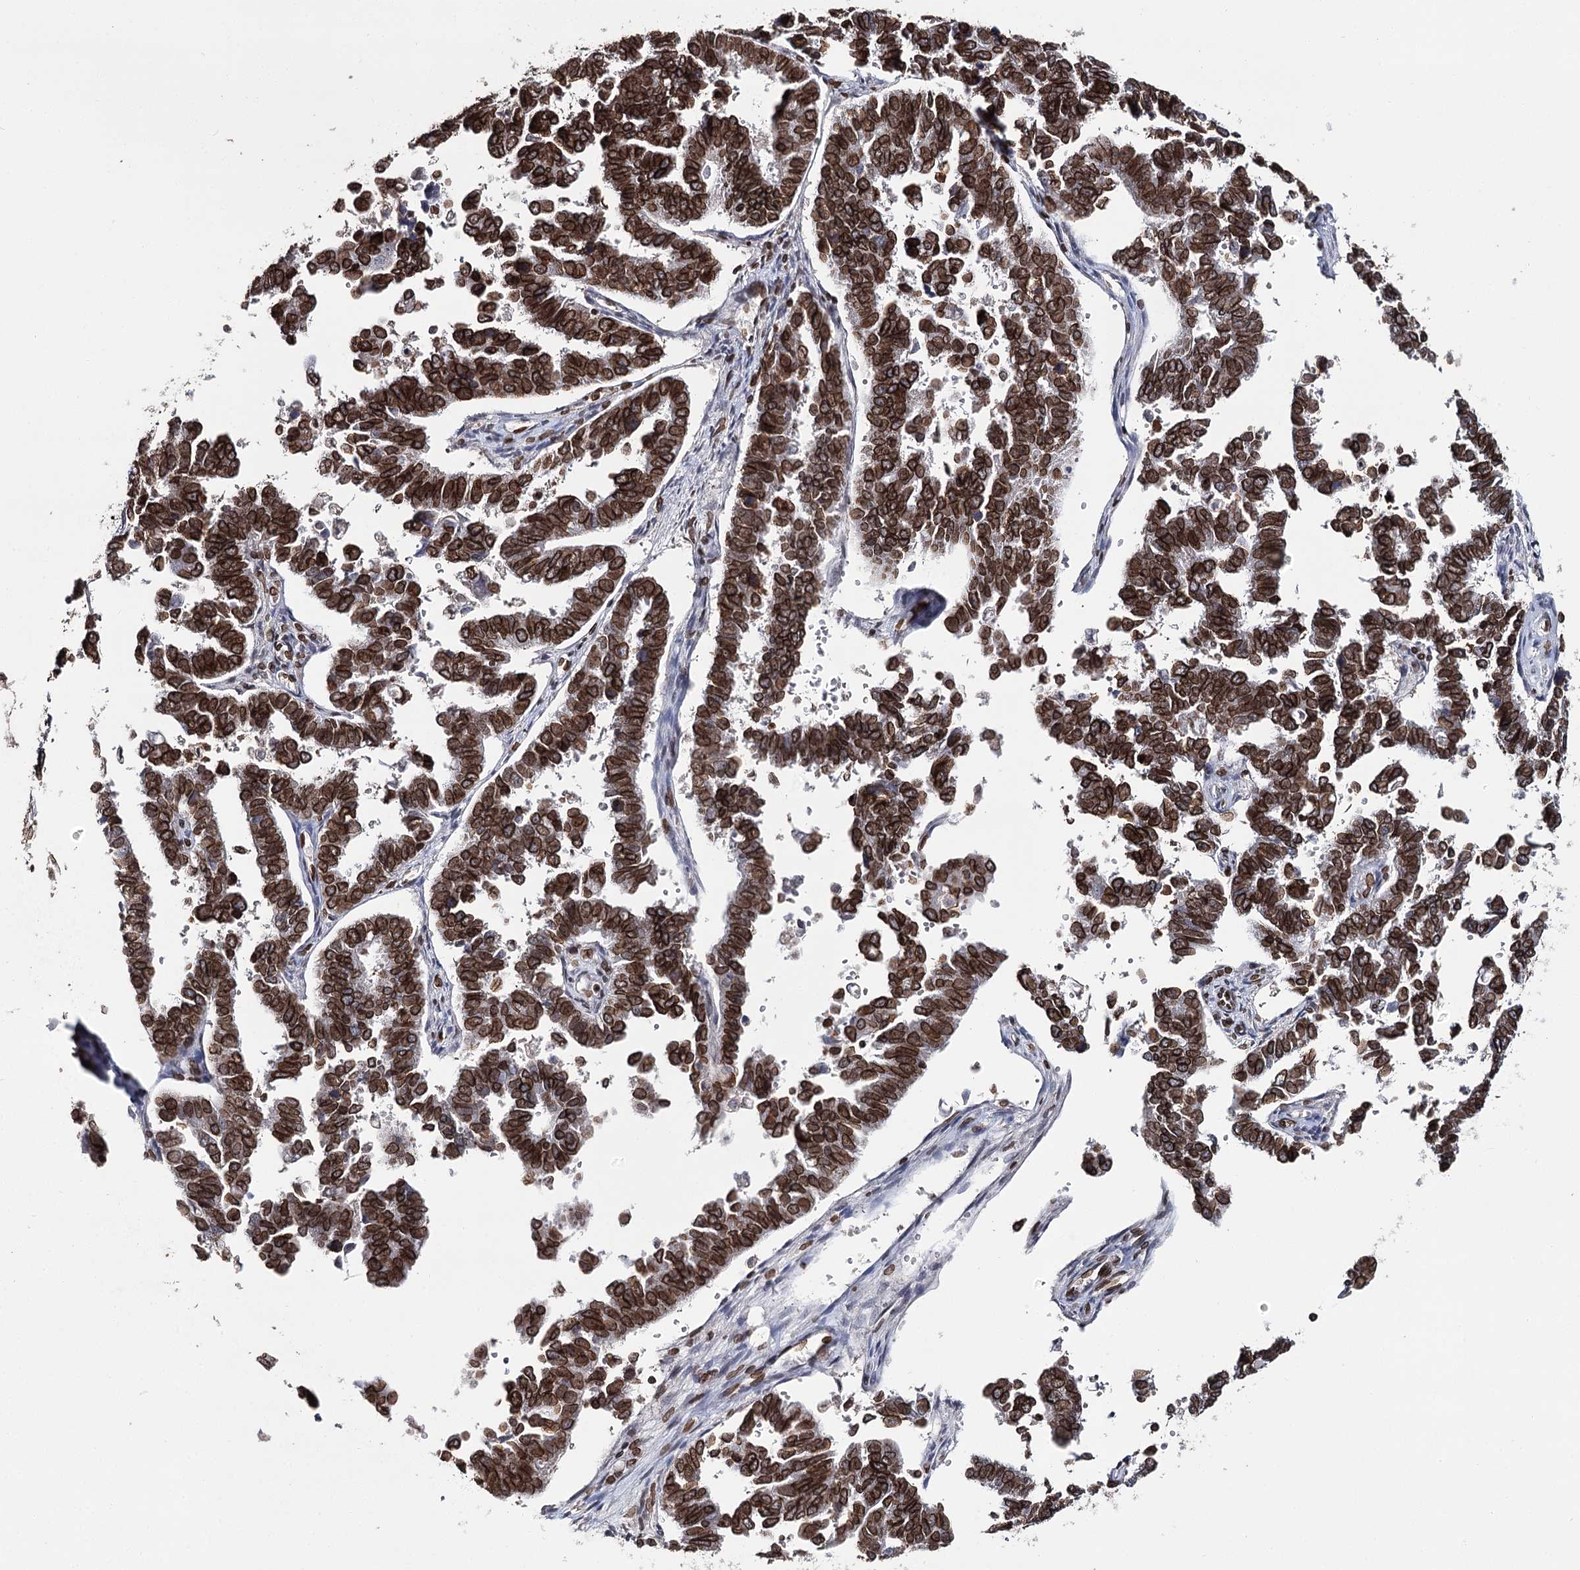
{"staining": {"intensity": "strong", "quantity": ">75%", "location": "cytoplasmic/membranous,nuclear"}, "tissue": "endometrial cancer", "cell_type": "Tumor cells", "image_type": "cancer", "snomed": [{"axis": "morphology", "description": "Adenocarcinoma, NOS"}, {"axis": "topography", "description": "Endometrium"}], "caption": "This histopathology image reveals endometrial adenocarcinoma stained with immunohistochemistry (IHC) to label a protein in brown. The cytoplasmic/membranous and nuclear of tumor cells show strong positivity for the protein. Nuclei are counter-stained blue.", "gene": "KIAA0930", "patient": {"sex": "female", "age": 75}}